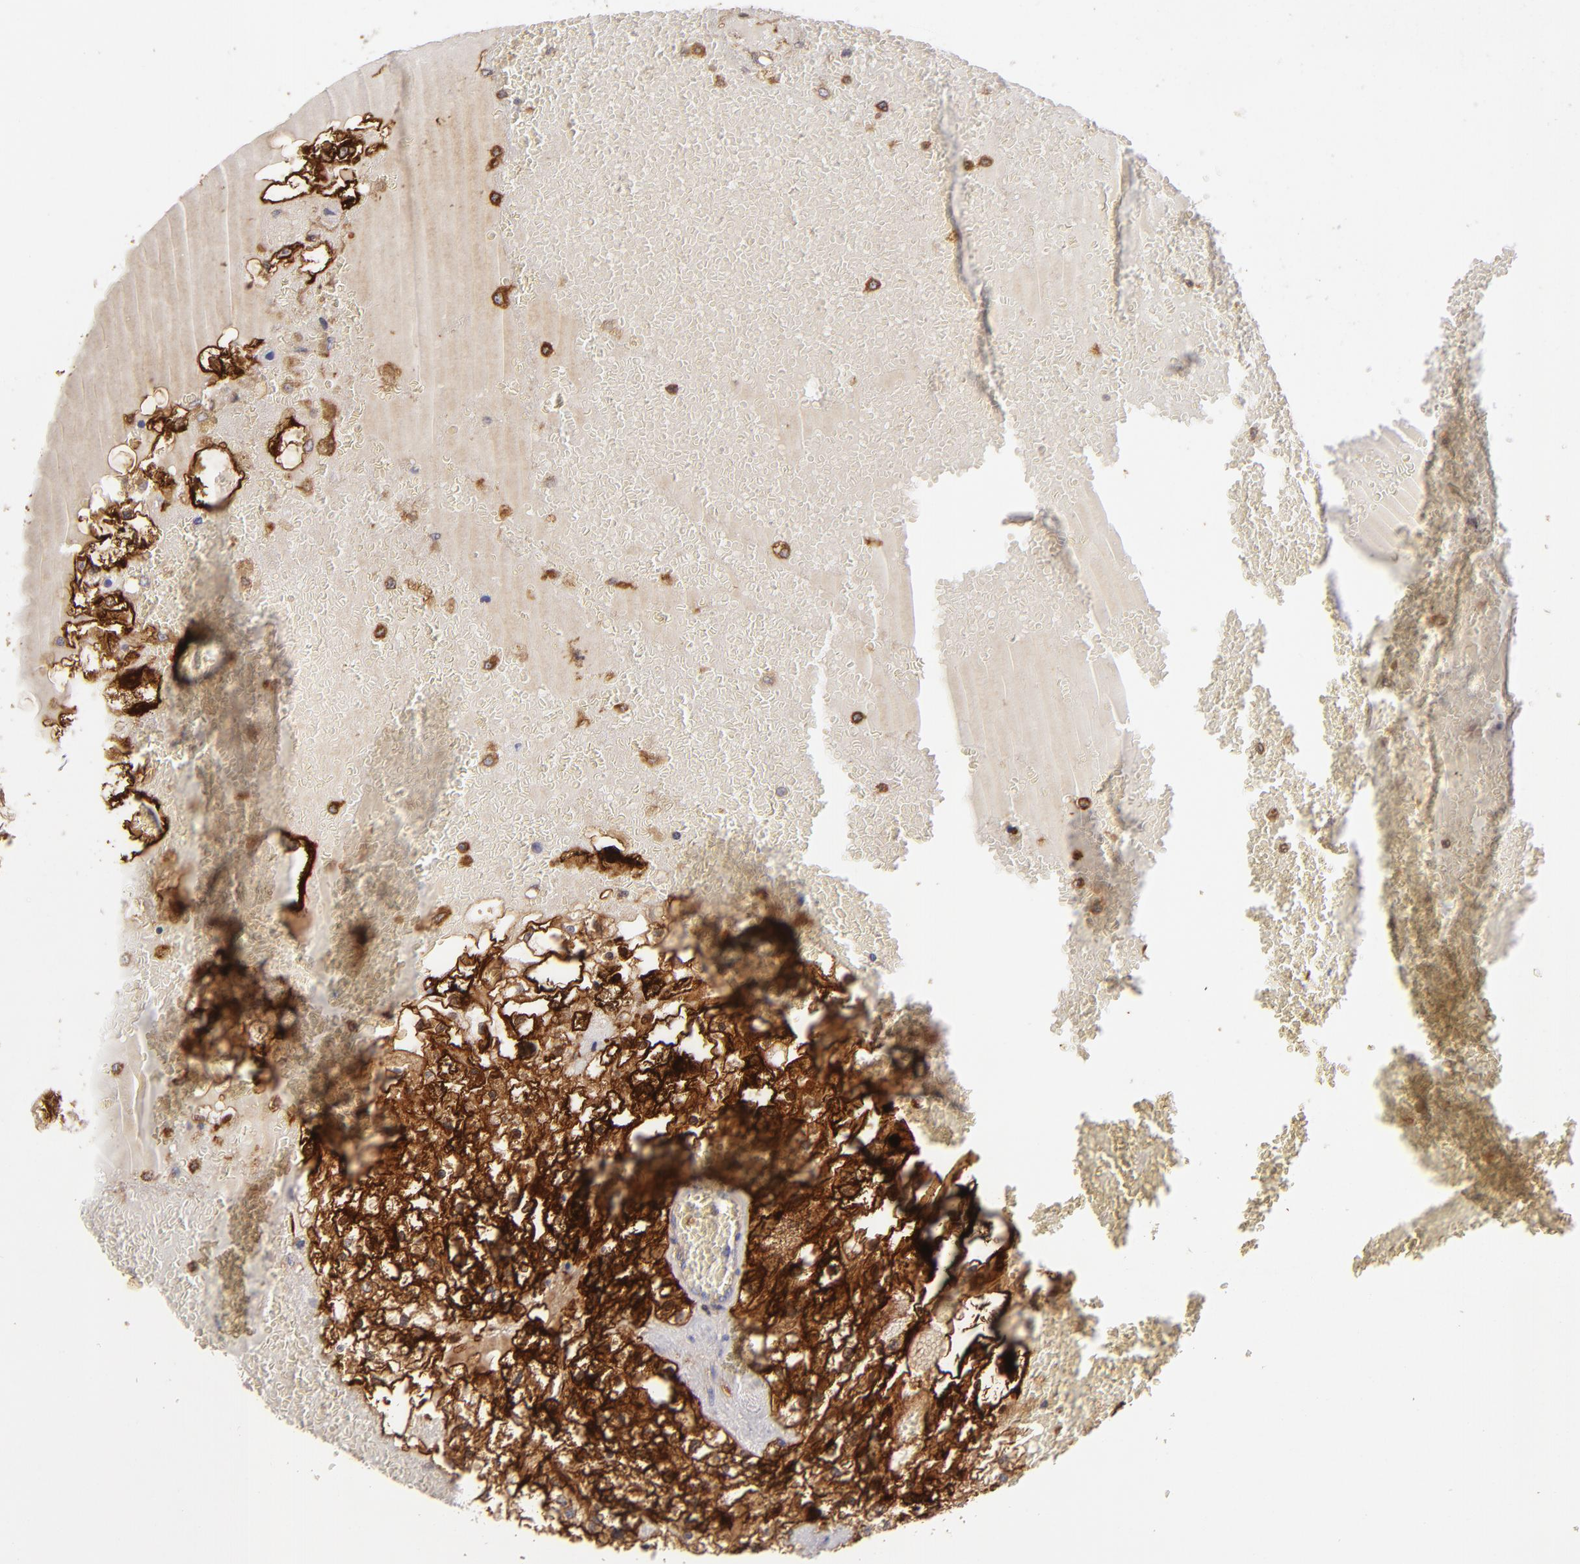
{"staining": {"intensity": "strong", "quantity": ">75%", "location": "cytoplasmic/membranous"}, "tissue": "renal cancer", "cell_type": "Tumor cells", "image_type": "cancer", "snomed": [{"axis": "morphology", "description": "Adenocarcinoma, NOS"}, {"axis": "topography", "description": "Kidney"}], "caption": "IHC of human renal cancer (adenocarcinoma) exhibits high levels of strong cytoplasmic/membranous staining in about >75% of tumor cells.", "gene": "MMP10", "patient": {"sex": "male", "age": 61}}